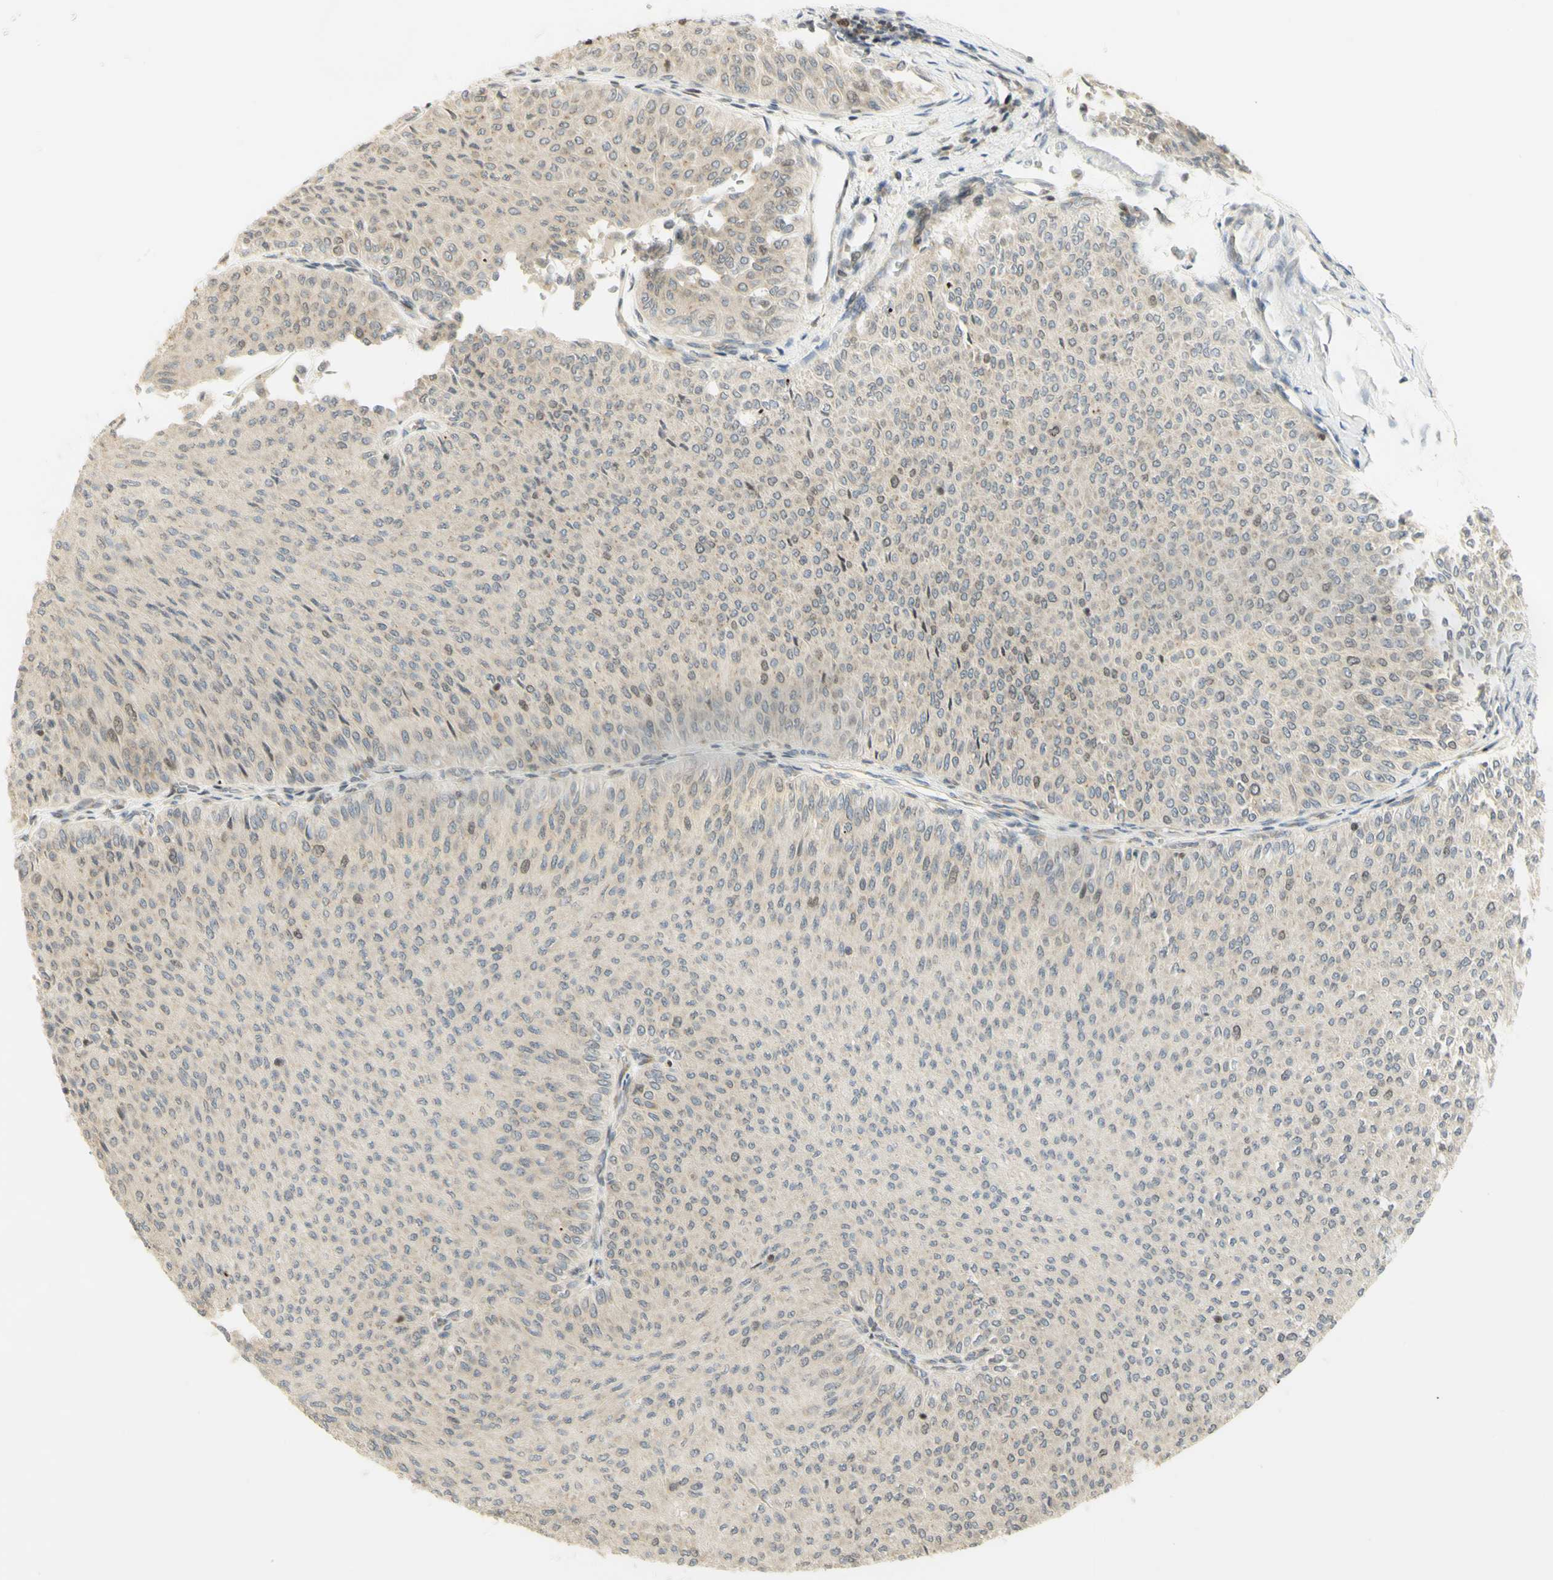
{"staining": {"intensity": "weak", "quantity": ">75%", "location": "cytoplasmic/membranous,nuclear"}, "tissue": "urothelial cancer", "cell_type": "Tumor cells", "image_type": "cancer", "snomed": [{"axis": "morphology", "description": "Urothelial carcinoma, Low grade"}, {"axis": "topography", "description": "Urinary bladder"}], "caption": "Low-grade urothelial carcinoma was stained to show a protein in brown. There is low levels of weak cytoplasmic/membranous and nuclear staining in about >75% of tumor cells.", "gene": "KIF11", "patient": {"sex": "male", "age": 78}}